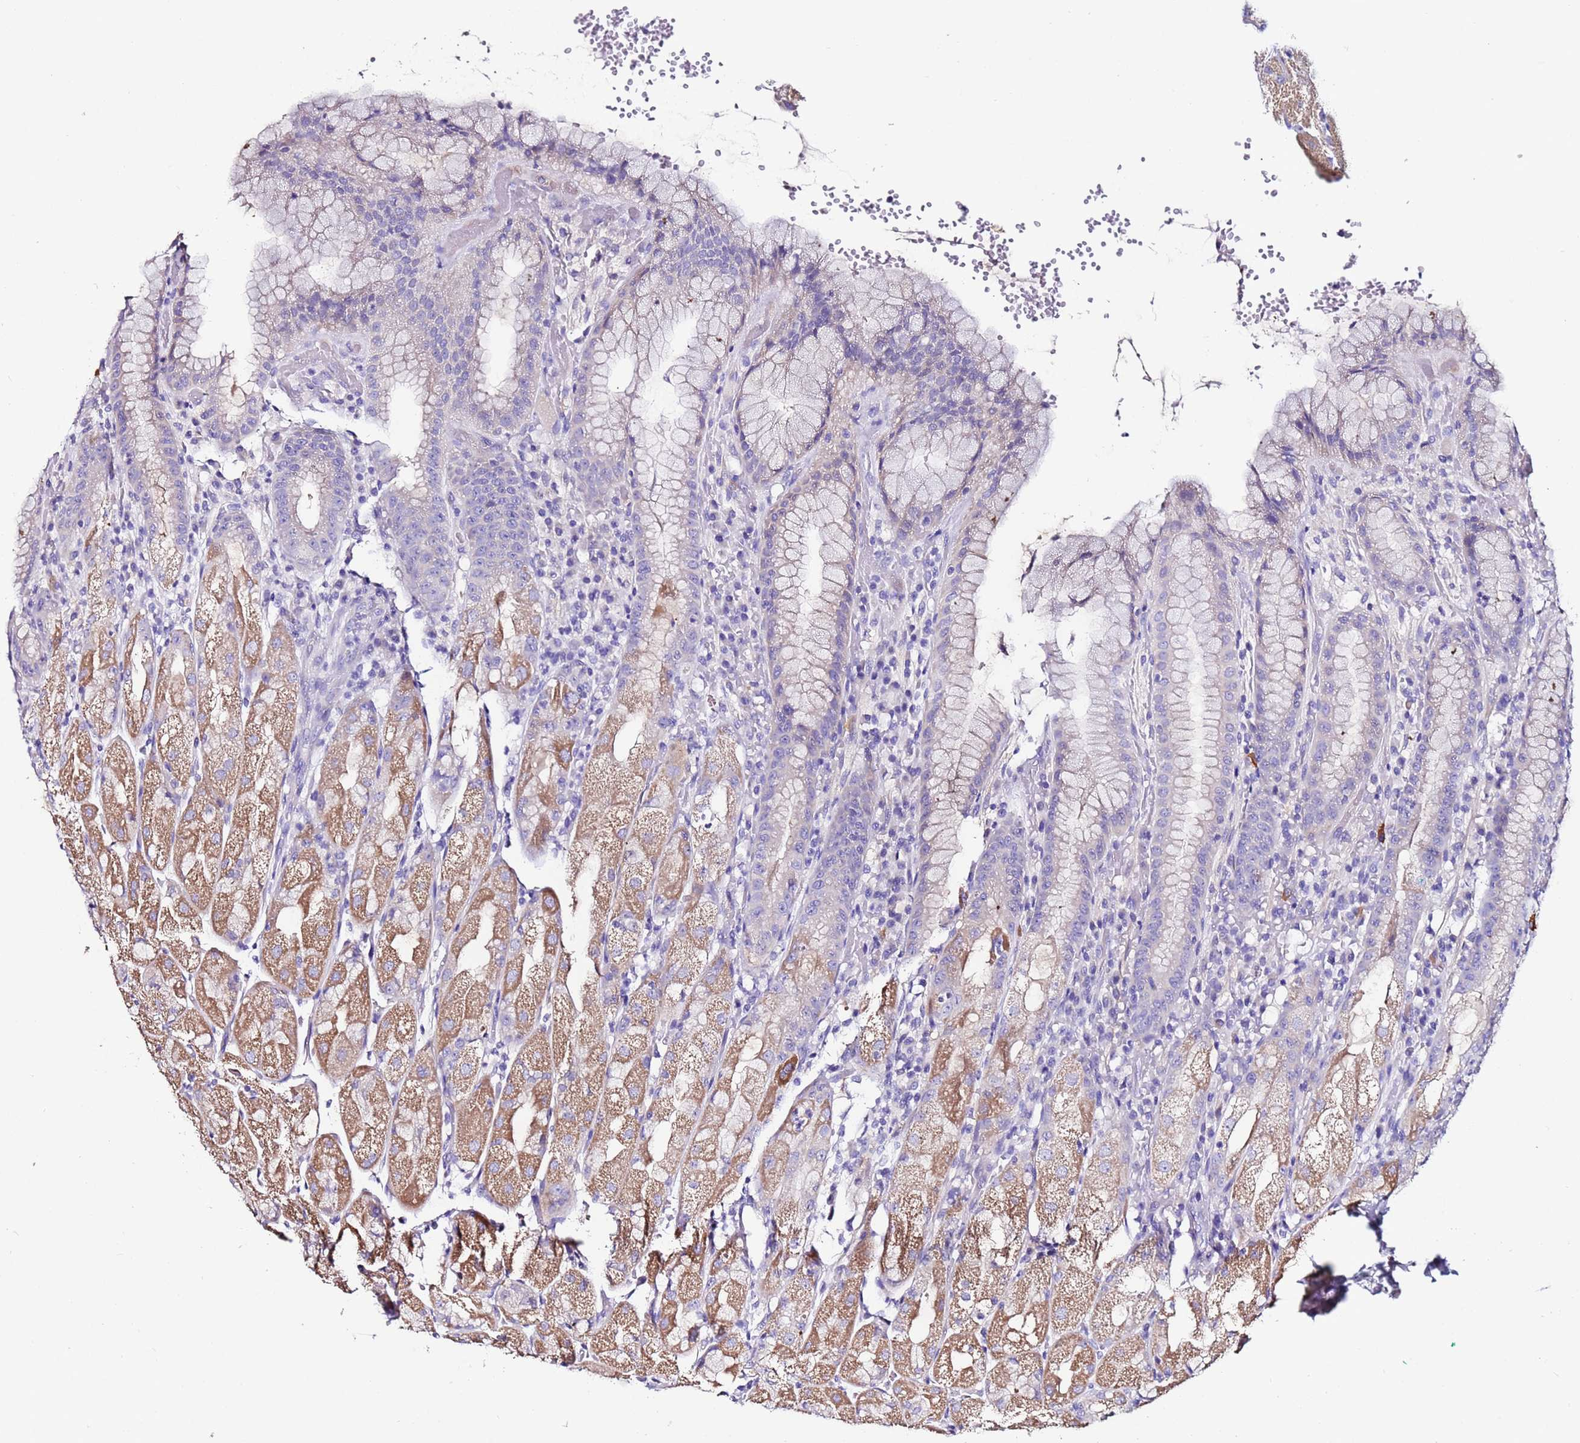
{"staining": {"intensity": "moderate", "quantity": "25%-75%", "location": "cytoplasmic/membranous"}, "tissue": "stomach", "cell_type": "Glandular cells", "image_type": "normal", "snomed": [{"axis": "morphology", "description": "Normal tissue, NOS"}, {"axis": "topography", "description": "Stomach, upper"}], "caption": "The immunohistochemical stain highlights moderate cytoplasmic/membranous positivity in glandular cells of normal stomach. (DAB (3,3'-diaminobenzidine) IHC, brown staining for protein, blue staining for nuclei).", "gene": "MYBPC3", "patient": {"sex": "male", "age": 52}}